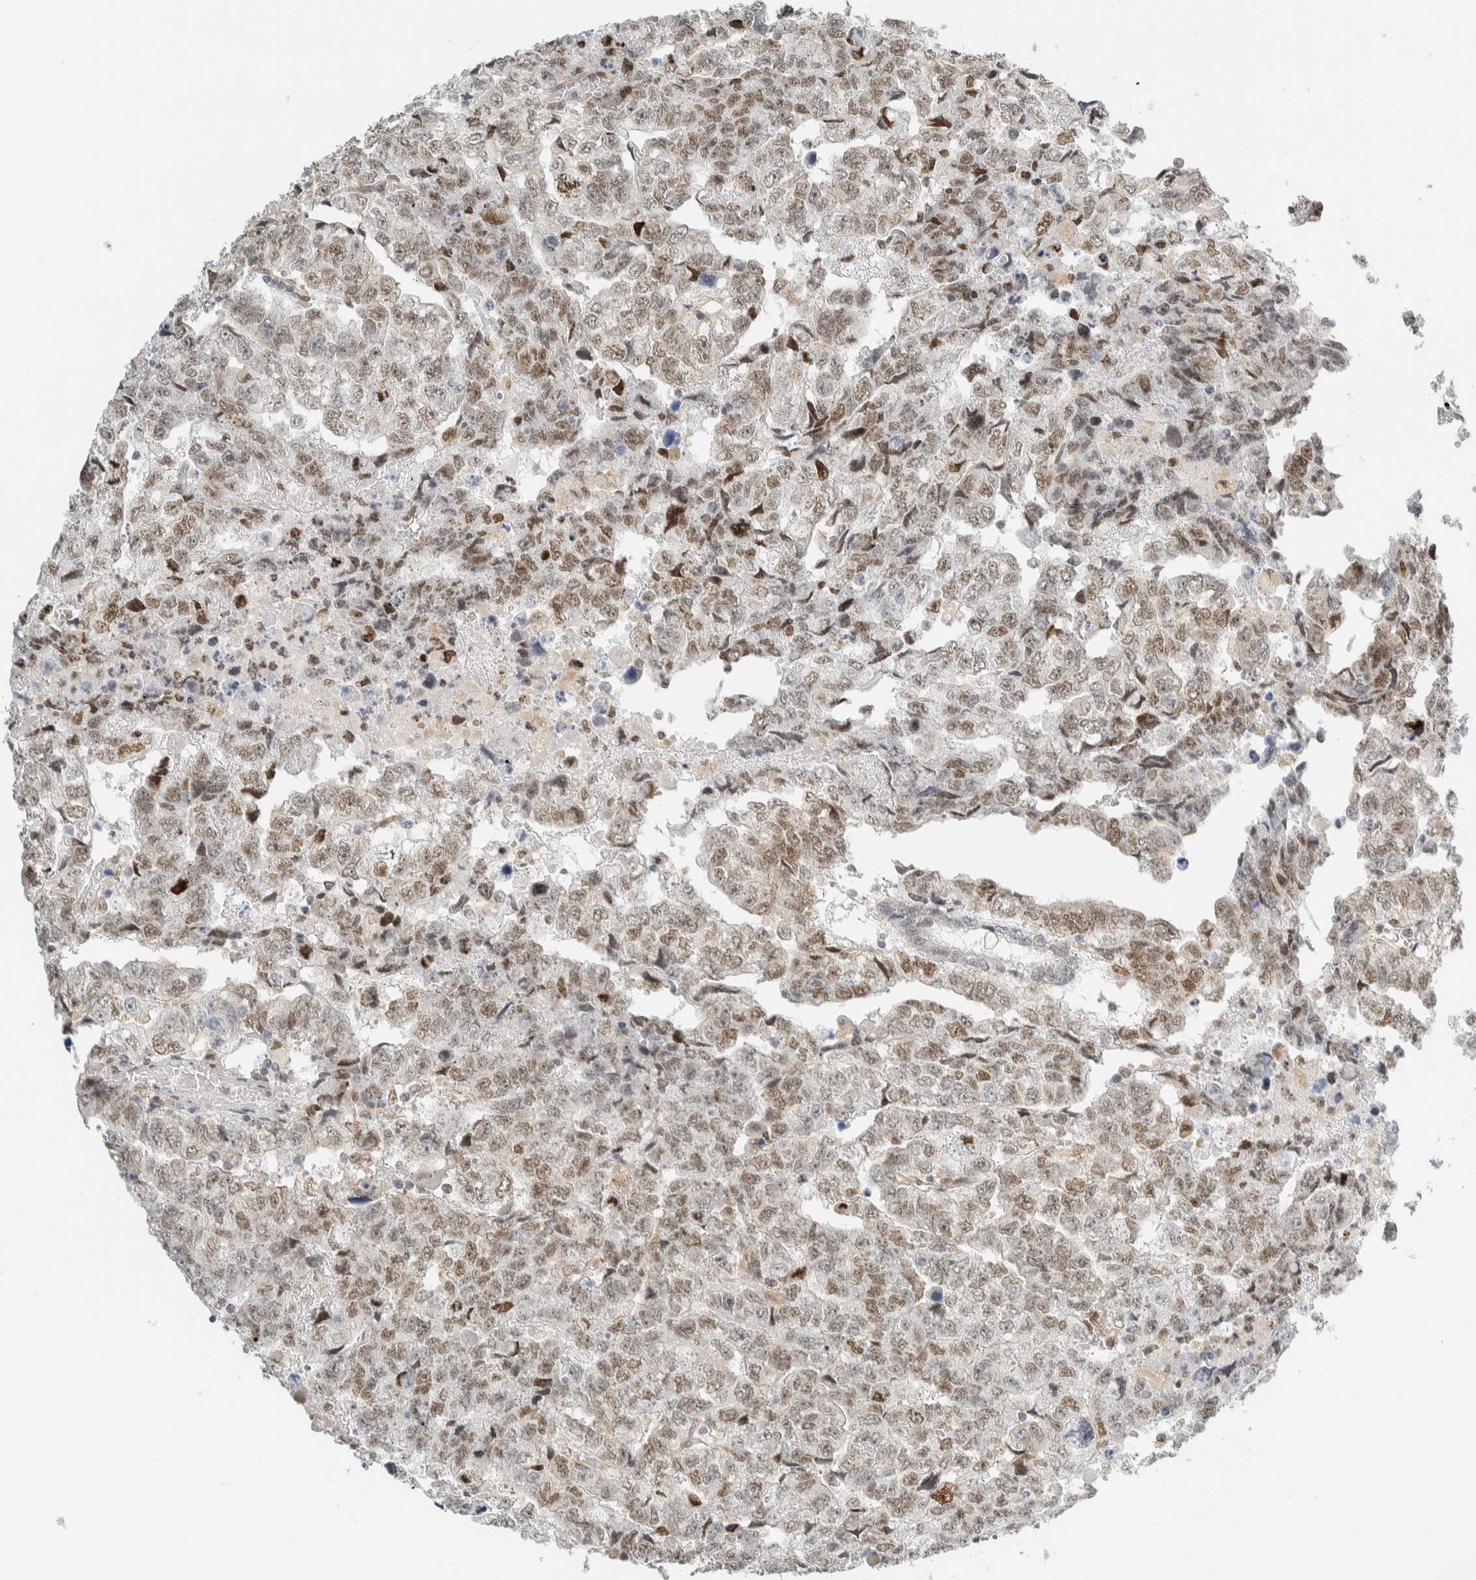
{"staining": {"intensity": "weak", "quantity": ">75%", "location": "nuclear"}, "tissue": "testis cancer", "cell_type": "Tumor cells", "image_type": "cancer", "snomed": [{"axis": "morphology", "description": "Carcinoma, Embryonal, NOS"}, {"axis": "topography", "description": "Testis"}], "caption": "A brown stain shows weak nuclear expression of a protein in testis embryonal carcinoma tumor cells.", "gene": "TFE3", "patient": {"sex": "male", "age": 36}}